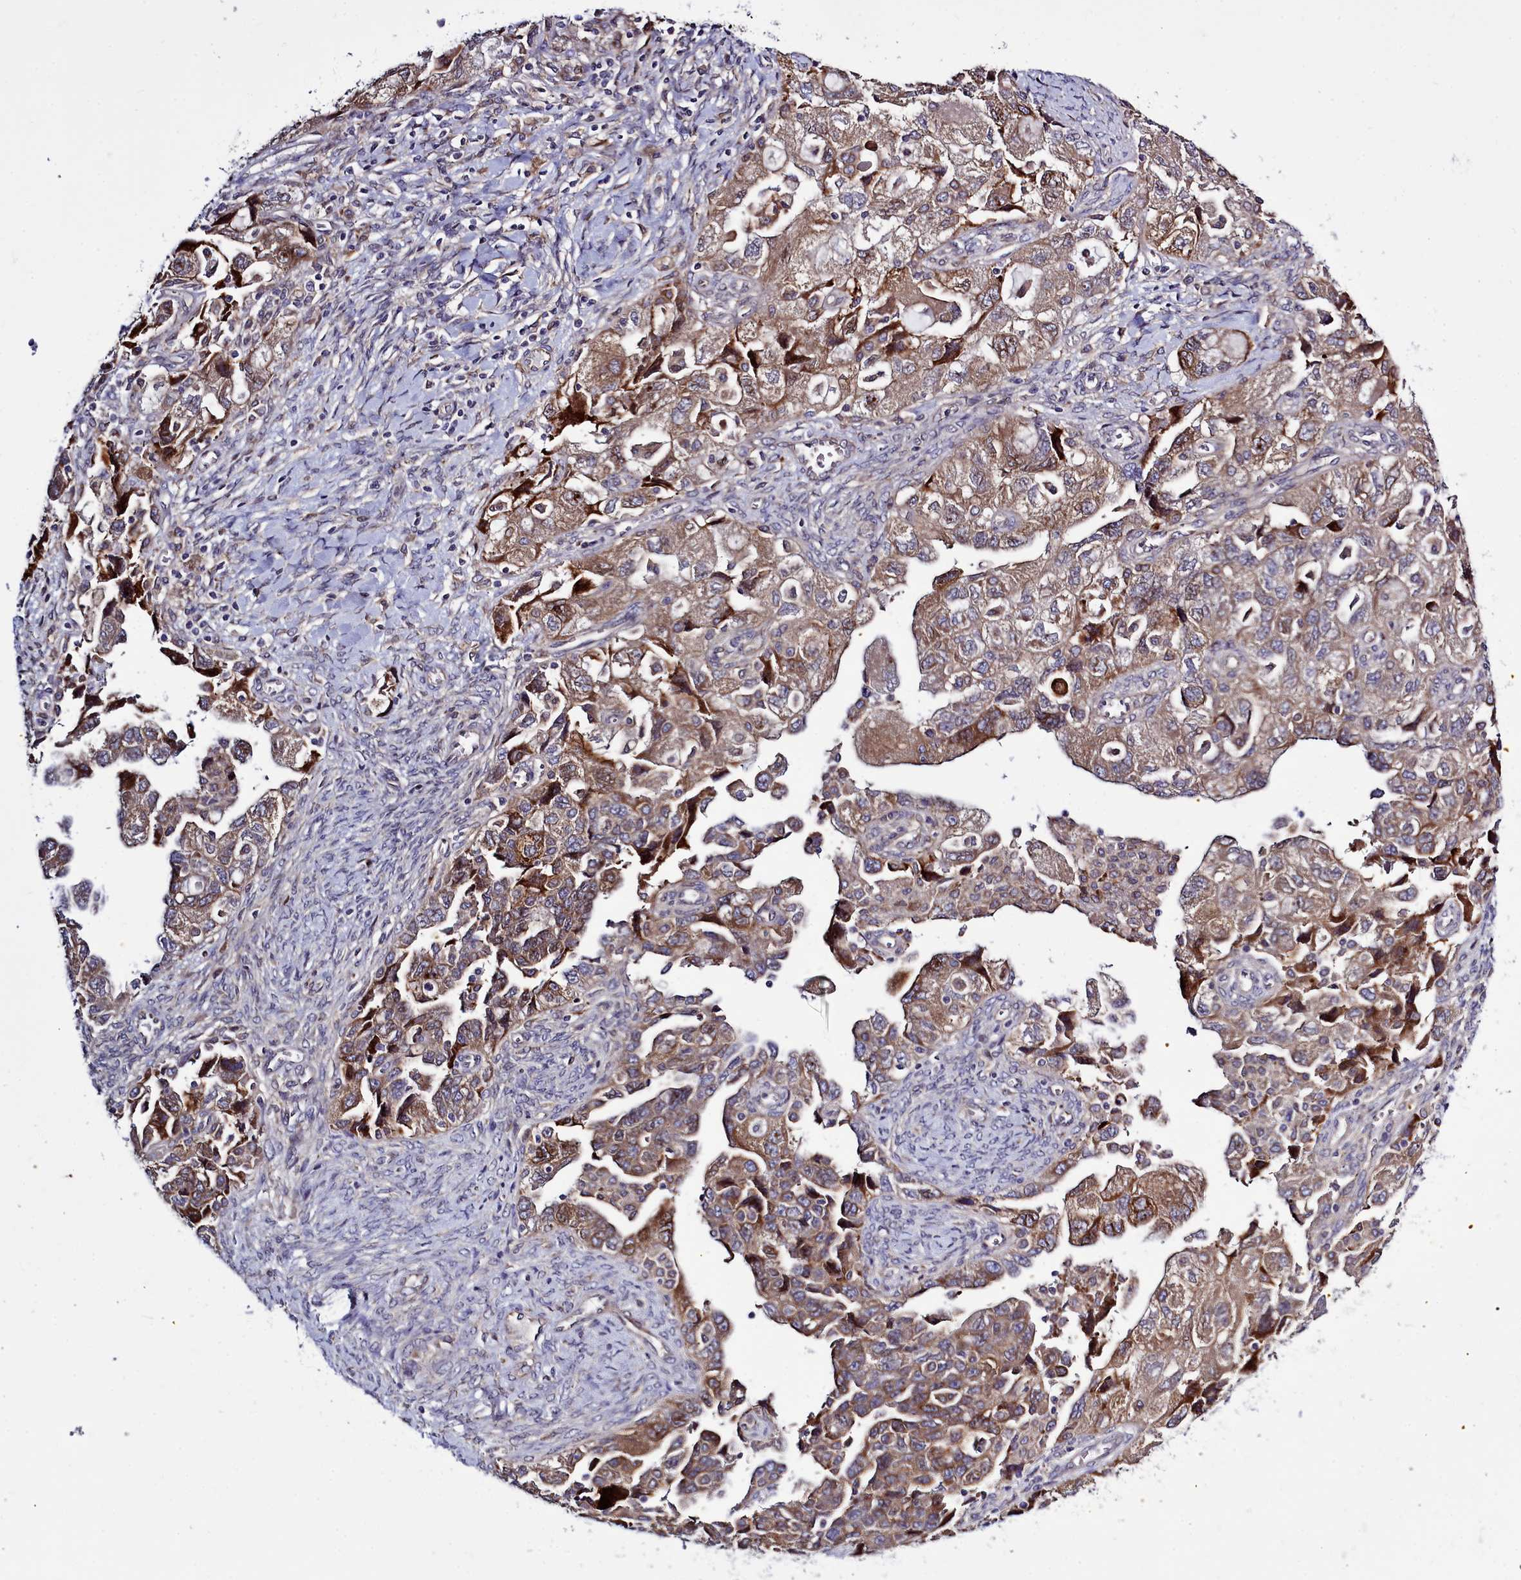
{"staining": {"intensity": "moderate", "quantity": ">75%", "location": "cytoplasmic/membranous"}, "tissue": "ovarian cancer", "cell_type": "Tumor cells", "image_type": "cancer", "snomed": [{"axis": "morphology", "description": "Carcinoma, NOS"}, {"axis": "morphology", "description": "Cystadenocarcinoma, serous, NOS"}, {"axis": "topography", "description": "Ovary"}], "caption": "Protein staining by IHC exhibits moderate cytoplasmic/membranous staining in about >75% of tumor cells in ovarian cancer (carcinoma). (IHC, brightfield microscopy, high magnification).", "gene": "RAPGEF4", "patient": {"sex": "female", "age": 69}}